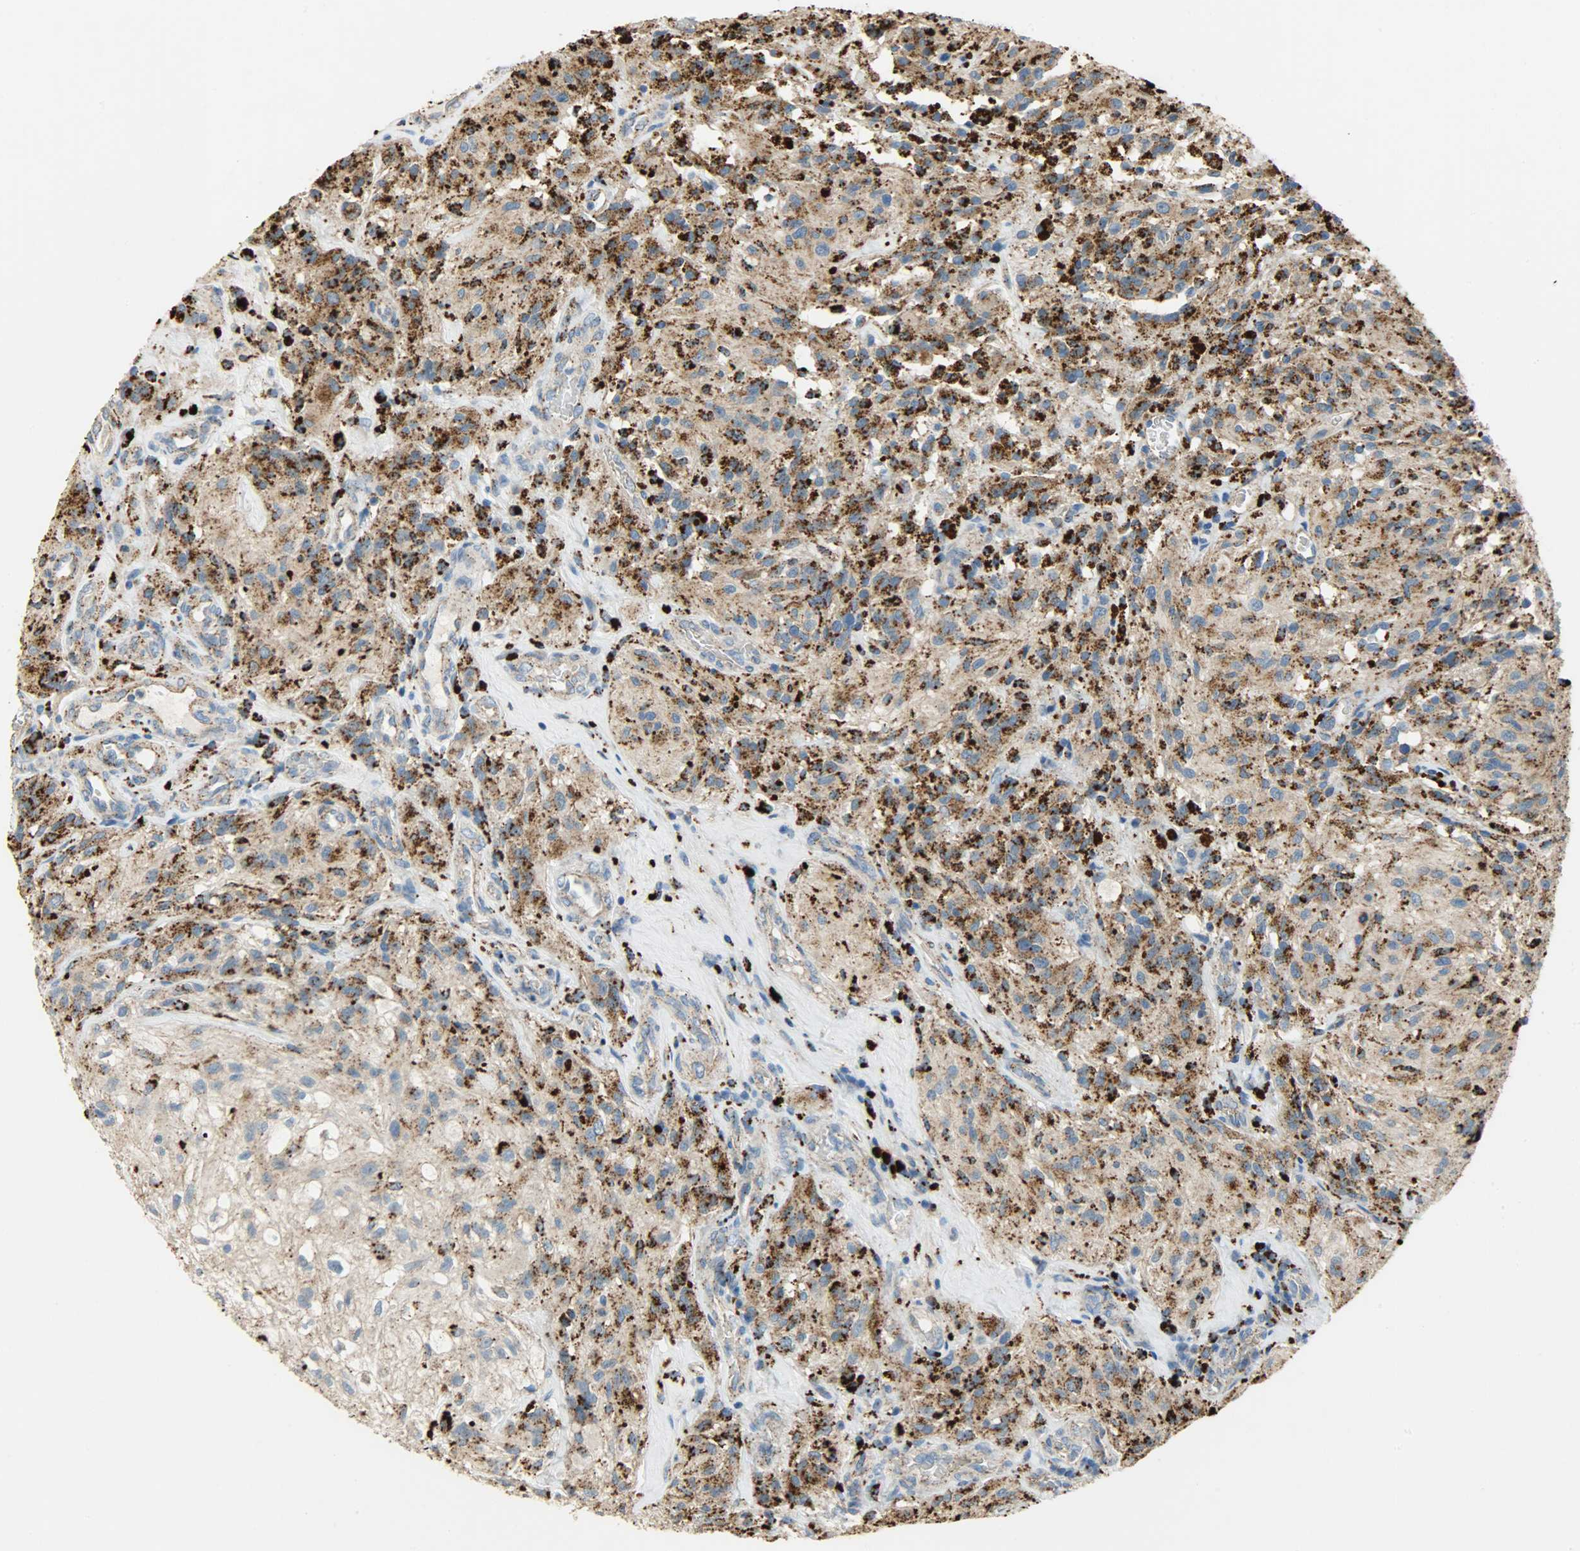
{"staining": {"intensity": "strong", "quantity": ">75%", "location": "cytoplasmic/membranous"}, "tissue": "glioma", "cell_type": "Tumor cells", "image_type": "cancer", "snomed": [{"axis": "morphology", "description": "Normal tissue, NOS"}, {"axis": "morphology", "description": "Glioma, malignant, High grade"}, {"axis": "topography", "description": "Cerebral cortex"}], "caption": "High-power microscopy captured an immunohistochemistry (IHC) histopathology image of glioma, revealing strong cytoplasmic/membranous expression in about >75% of tumor cells.", "gene": "ASAH1", "patient": {"sex": "male", "age": 56}}